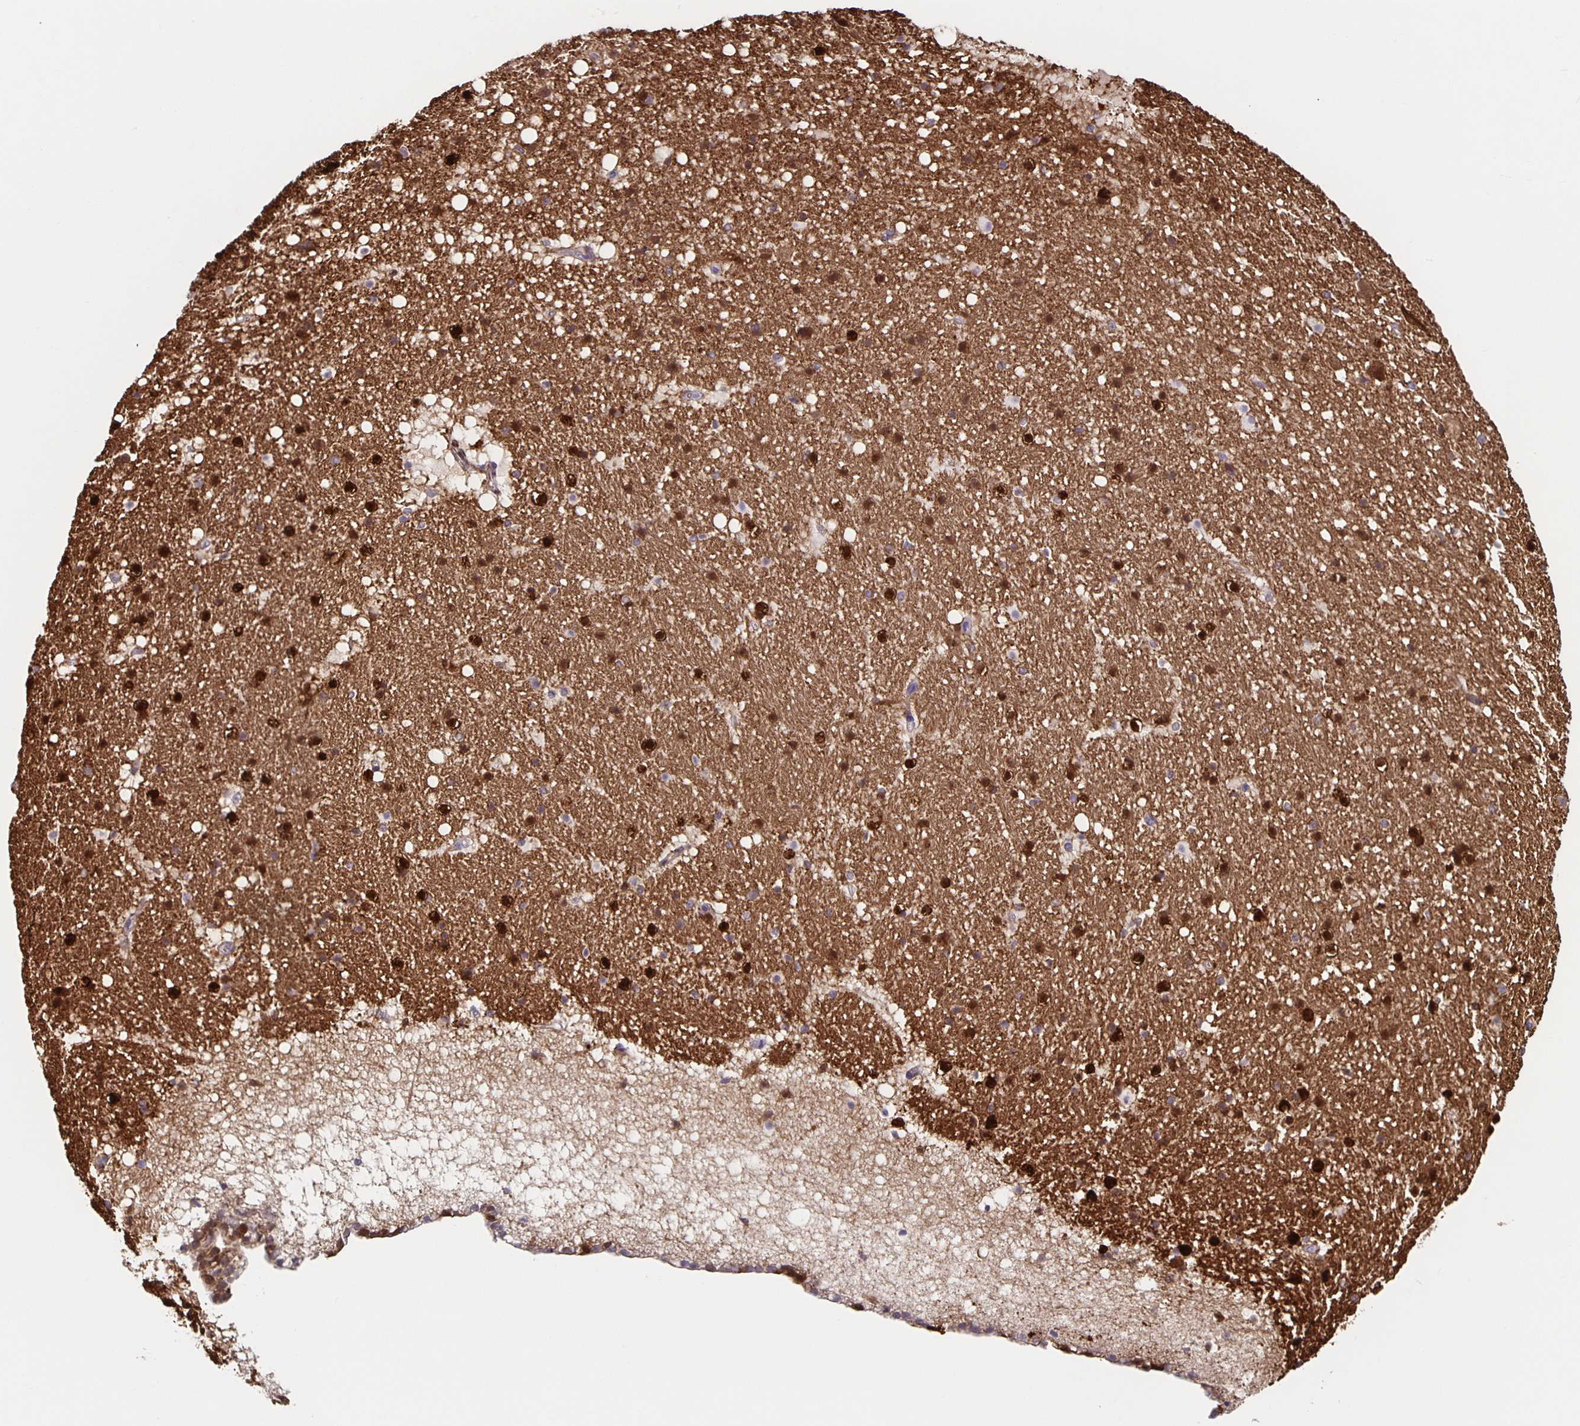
{"staining": {"intensity": "strong", "quantity": ">75%", "location": "cytoplasmic/membranous,nuclear"}, "tissue": "hippocampus", "cell_type": "Glial cells", "image_type": "normal", "snomed": [{"axis": "morphology", "description": "Normal tissue, NOS"}, {"axis": "topography", "description": "Hippocampus"}], "caption": "Strong cytoplasmic/membranous,nuclear staining for a protein is appreciated in about >75% of glial cells of benign hippocampus using immunohistochemistry.", "gene": "TPPP", "patient": {"sex": "female", "age": 42}}